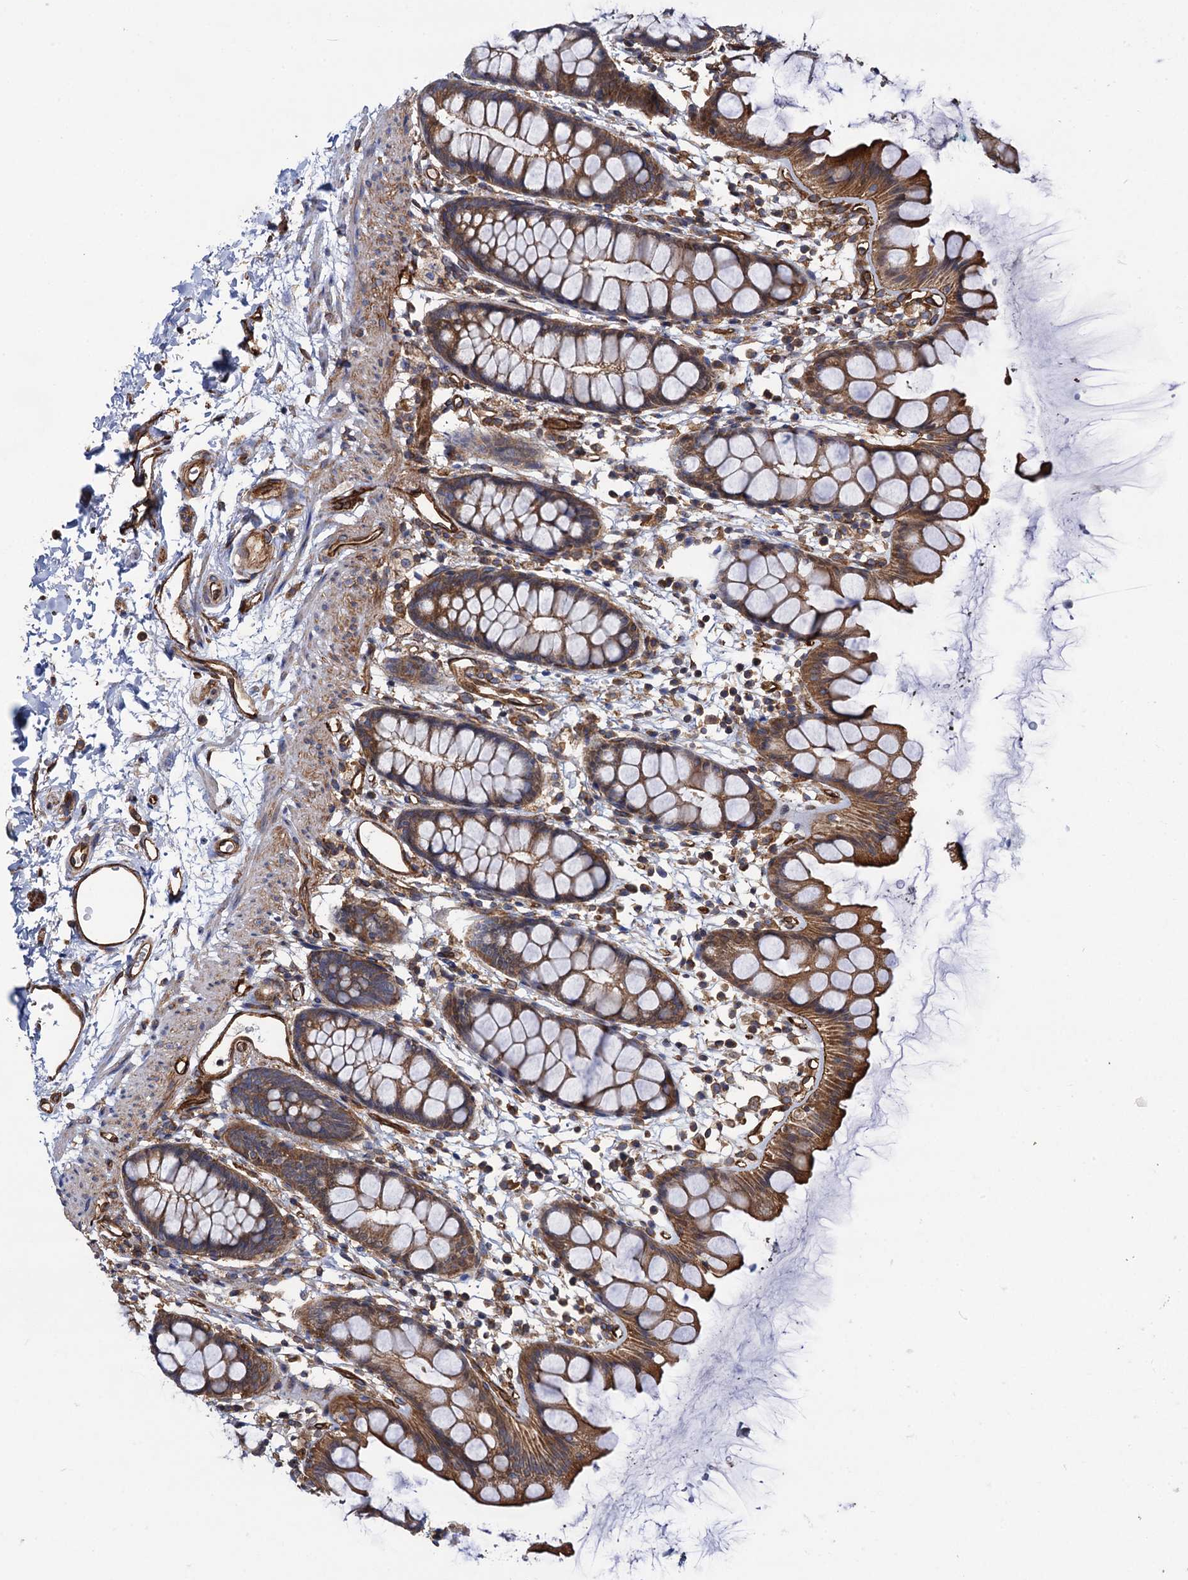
{"staining": {"intensity": "moderate", "quantity": ">75%", "location": "cytoplasmic/membranous"}, "tissue": "rectum", "cell_type": "Glandular cells", "image_type": "normal", "snomed": [{"axis": "morphology", "description": "Normal tissue, NOS"}, {"axis": "topography", "description": "Rectum"}], "caption": "This is a micrograph of immunohistochemistry staining of normal rectum, which shows moderate expression in the cytoplasmic/membranous of glandular cells.", "gene": "CIP2A", "patient": {"sex": "female", "age": 65}}